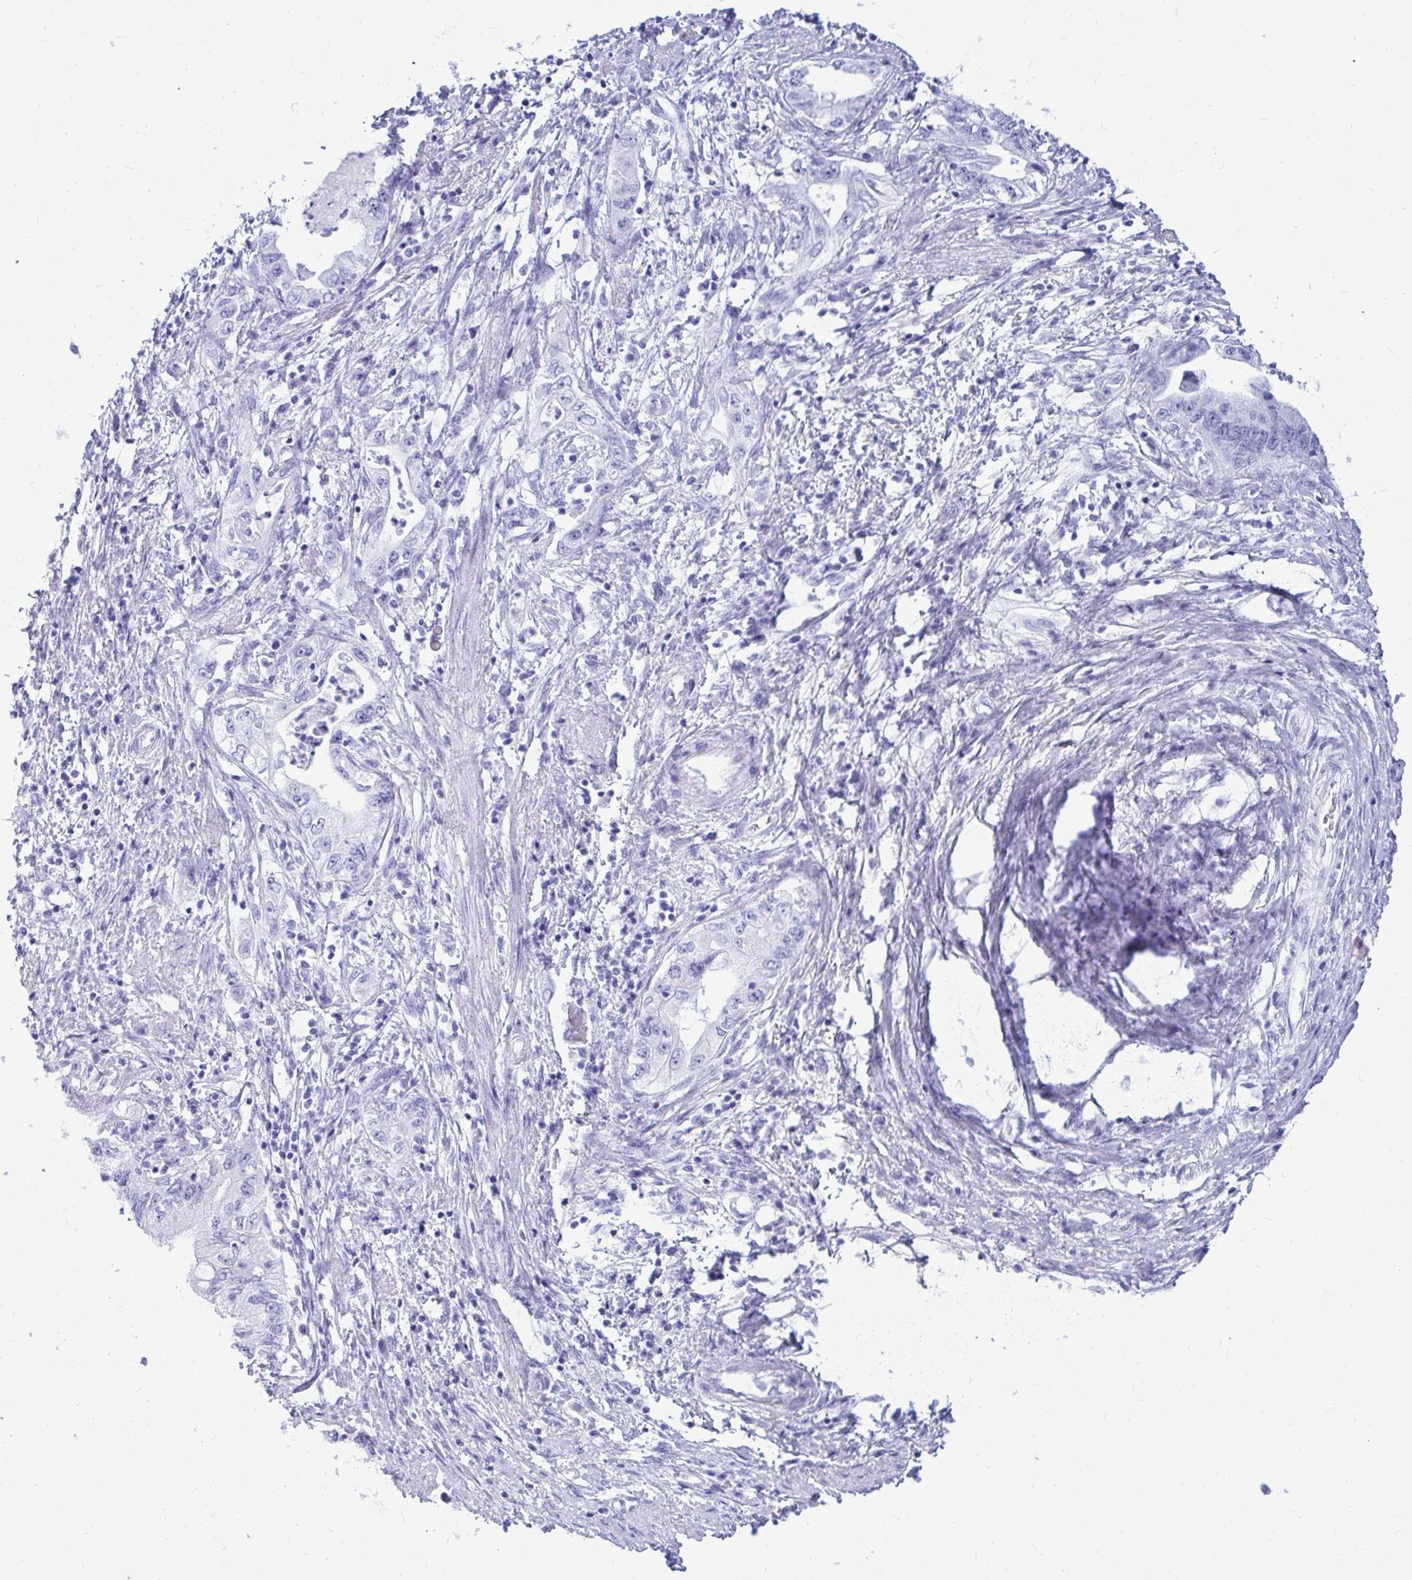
{"staining": {"intensity": "negative", "quantity": "none", "location": "none"}, "tissue": "pancreatic cancer", "cell_type": "Tumor cells", "image_type": "cancer", "snomed": [{"axis": "morphology", "description": "Adenocarcinoma, NOS"}, {"axis": "topography", "description": "Pancreas"}], "caption": "Immunohistochemical staining of human pancreatic adenocarcinoma displays no significant expression in tumor cells. The staining was performed using DAB (3,3'-diaminobenzidine) to visualize the protein expression in brown, while the nuclei were stained in blue with hematoxylin (Magnification: 20x).", "gene": "OR10R2", "patient": {"sex": "female", "age": 73}}